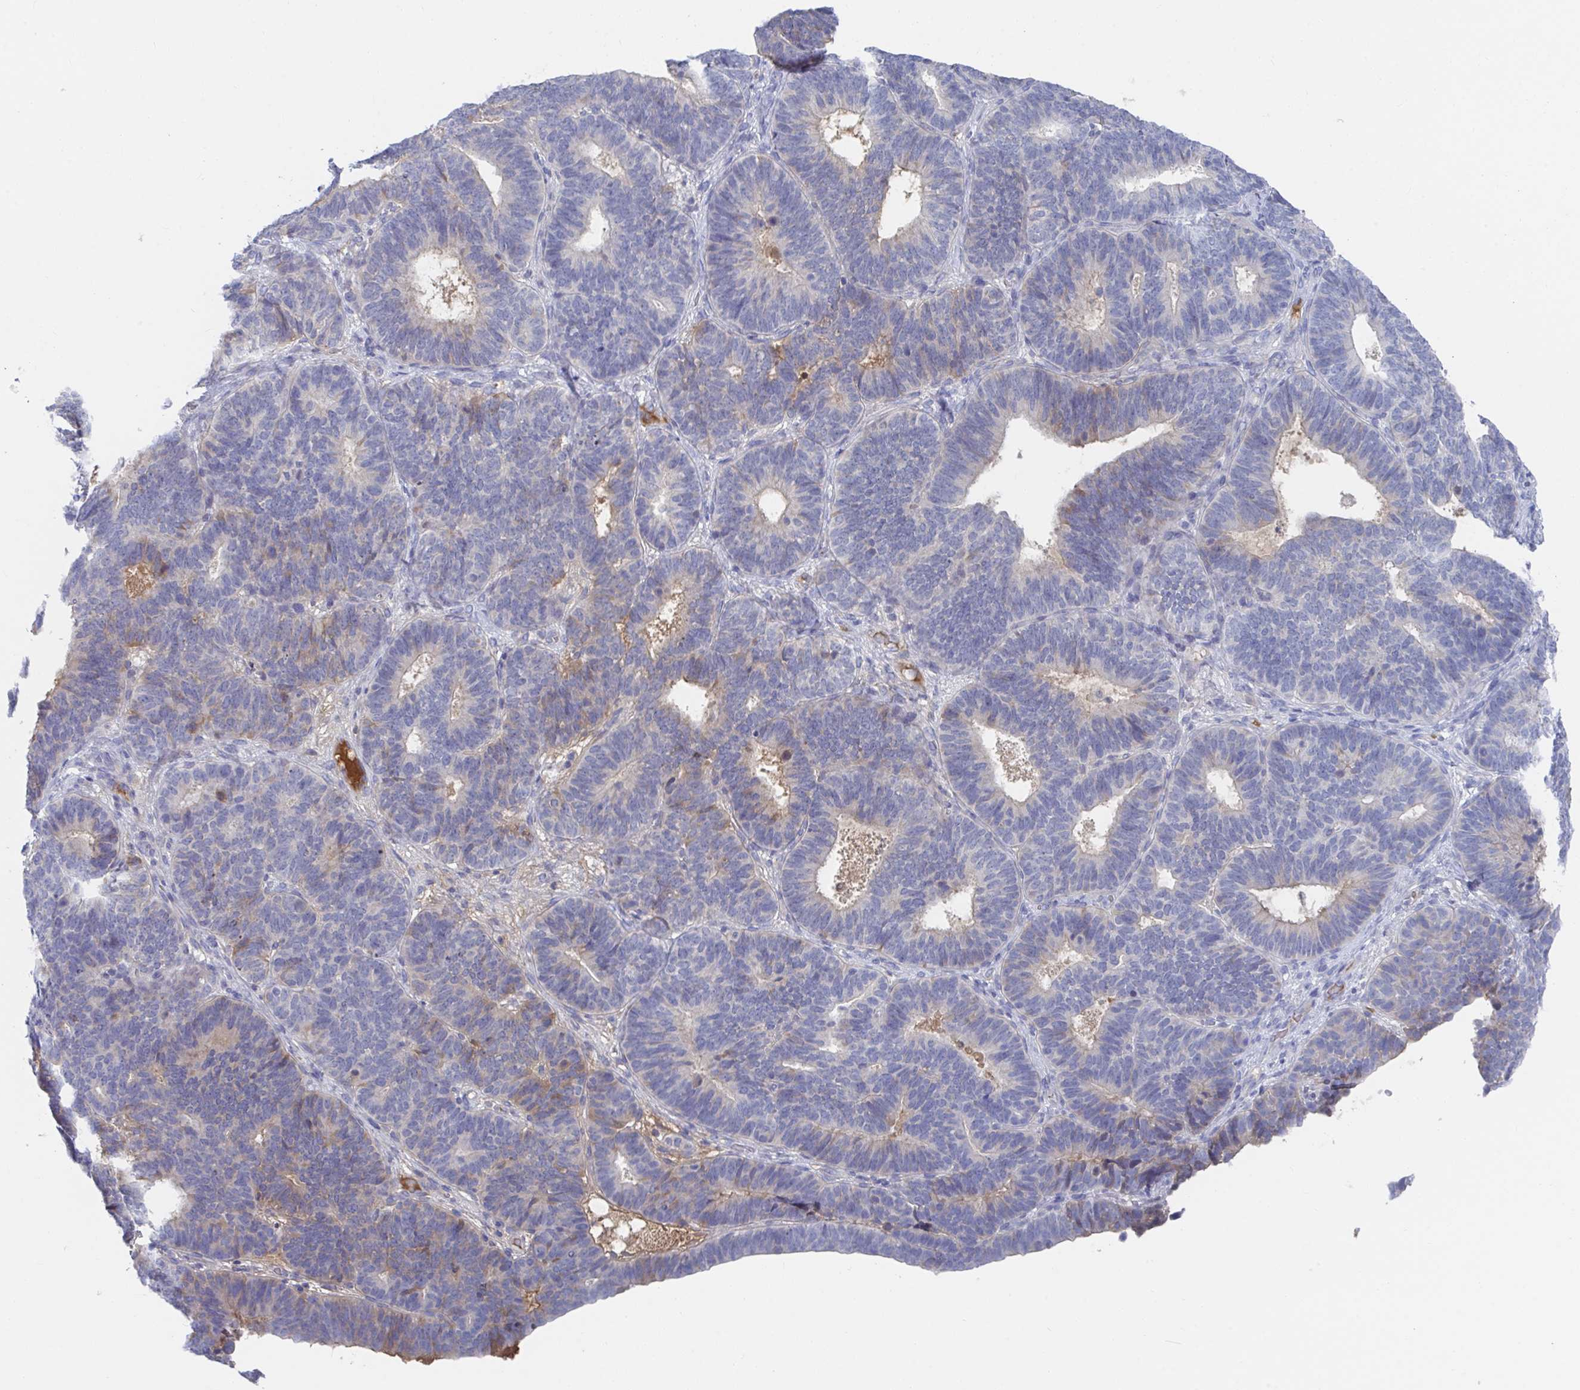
{"staining": {"intensity": "negative", "quantity": "none", "location": "none"}, "tissue": "endometrial cancer", "cell_type": "Tumor cells", "image_type": "cancer", "snomed": [{"axis": "morphology", "description": "Adenocarcinoma, NOS"}, {"axis": "topography", "description": "Endometrium"}], "caption": "There is no significant positivity in tumor cells of endometrial adenocarcinoma.", "gene": "TNFAIP6", "patient": {"sex": "female", "age": 70}}